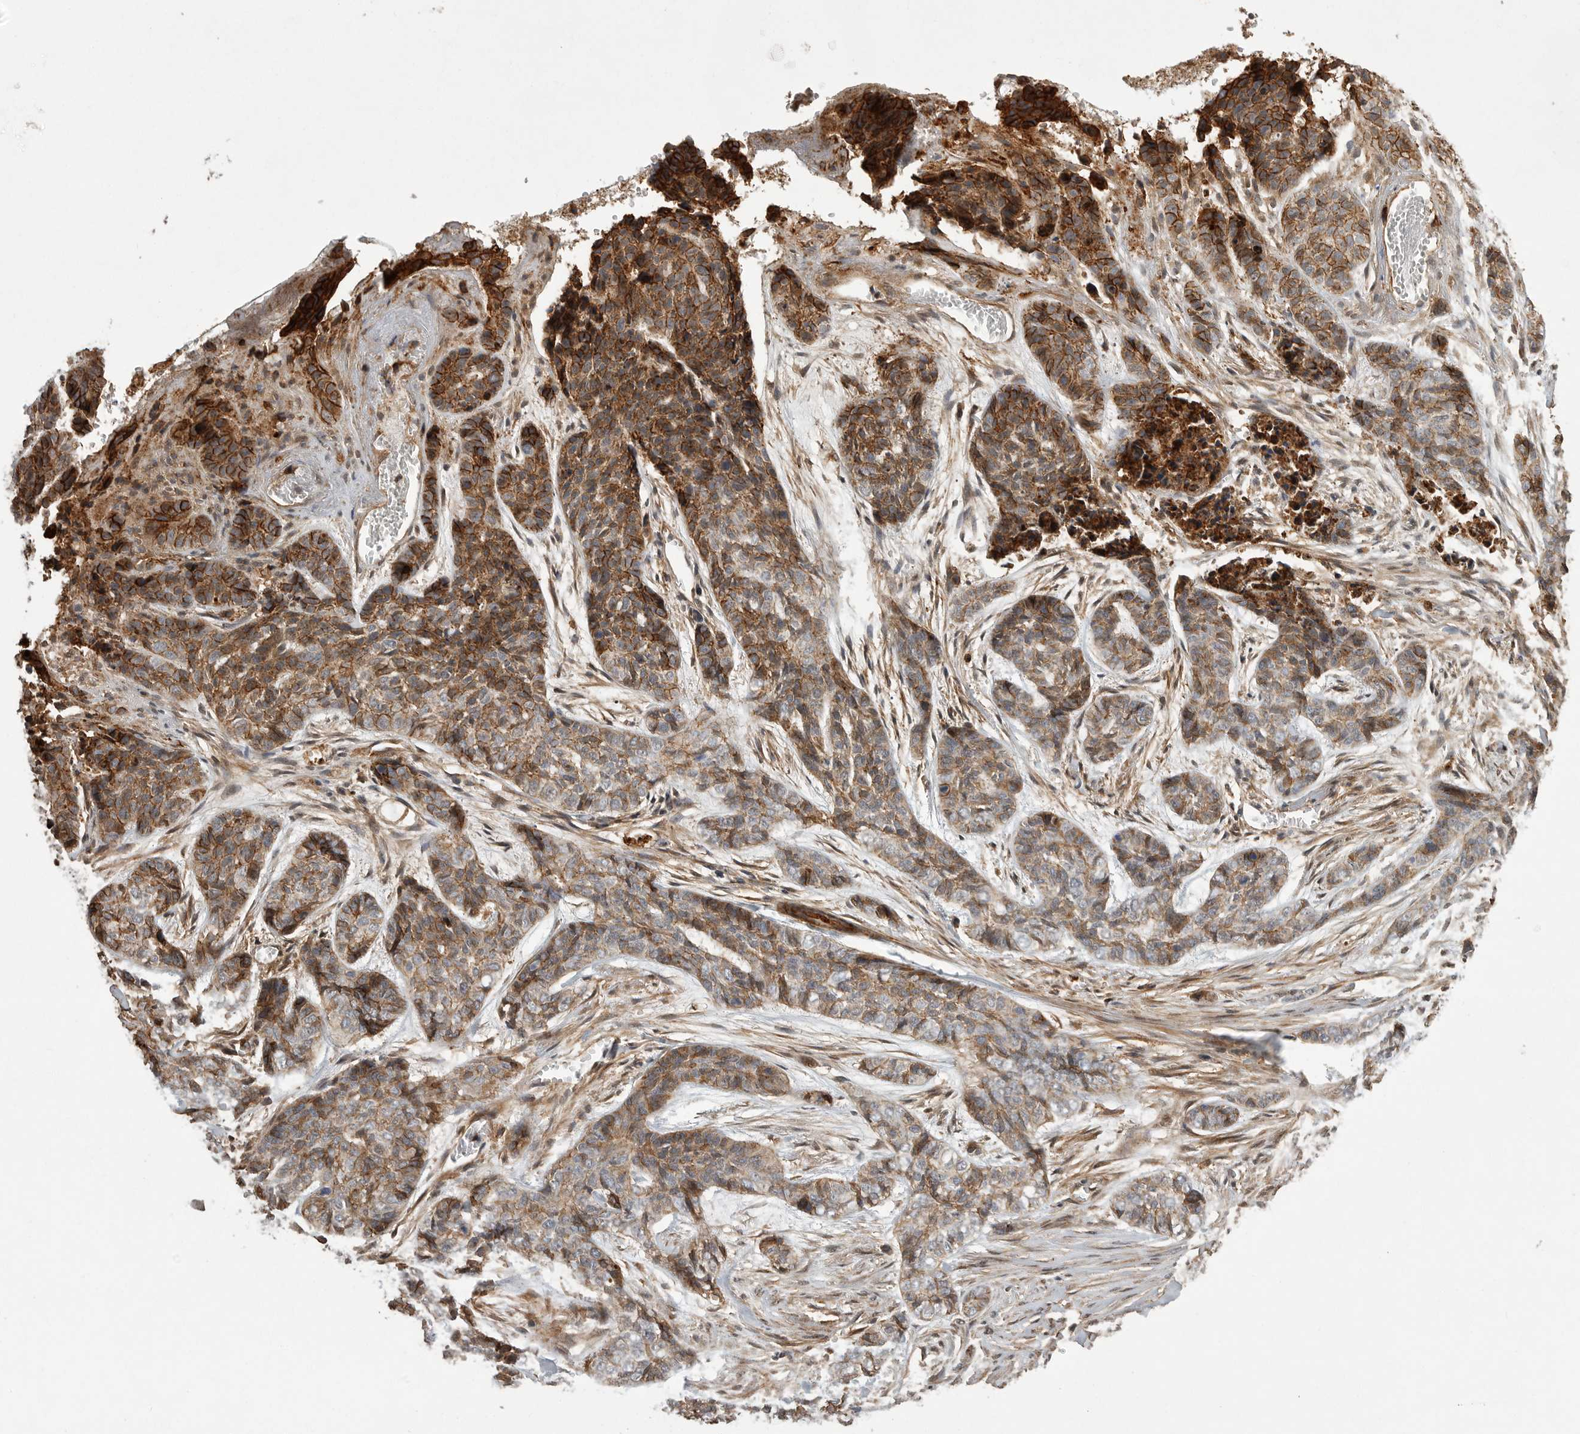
{"staining": {"intensity": "moderate", "quantity": ">75%", "location": "cytoplasmic/membranous"}, "tissue": "skin cancer", "cell_type": "Tumor cells", "image_type": "cancer", "snomed": [{"axis": "morphology", "description": "Basal cell carcinoma"}, {"axis": "topography", "description": "Skin"}], "caption": "This is an image of IHC staining of skin basal cell carcinoma, which shows moderate staining in the cytoplasmic/membranous of tumor cells.", "gene": "NECTIN1", "patient": {"sex": "female", "age": 64}}